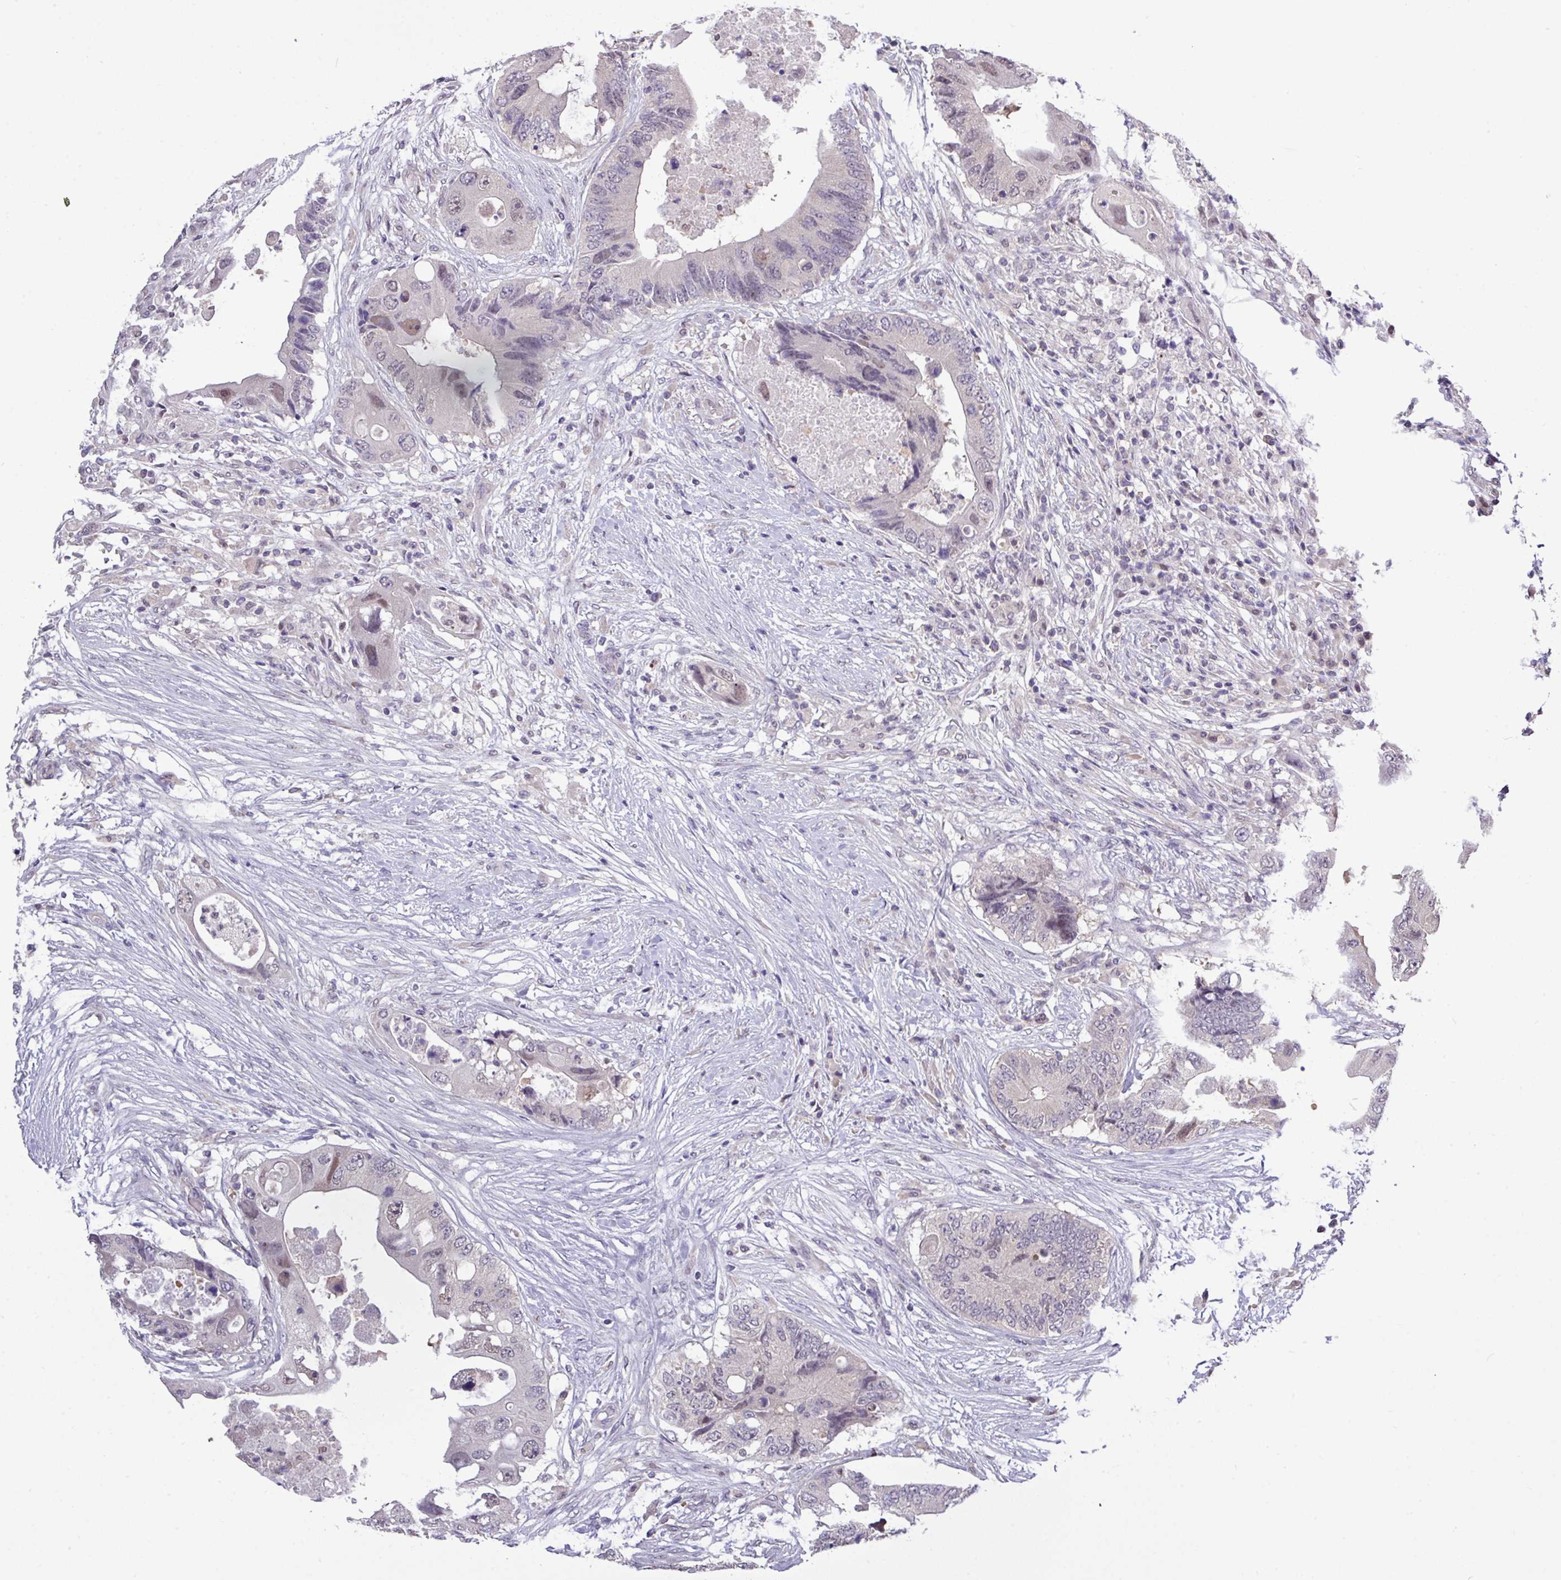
{"staining": {"intensity": "weak", "quantity": "<25%", "location": "nuclear"}, "tissue": "colorectal cancer", "cell_type": "Tumor cells", "image_type": "cancer", "snomed": [{"axis": "morphology", "description": "Adenocarcinoma, NOS"}, {"axis": "topography", "description": "Colon"}], "caption": "This is an immunohistochemistry micrograph of human adenocarcinoma (colorectal). There is no positivity in tumor cells.", "gene": "RIPPLY1", "patient": {"sex": "male", "age": 71}}